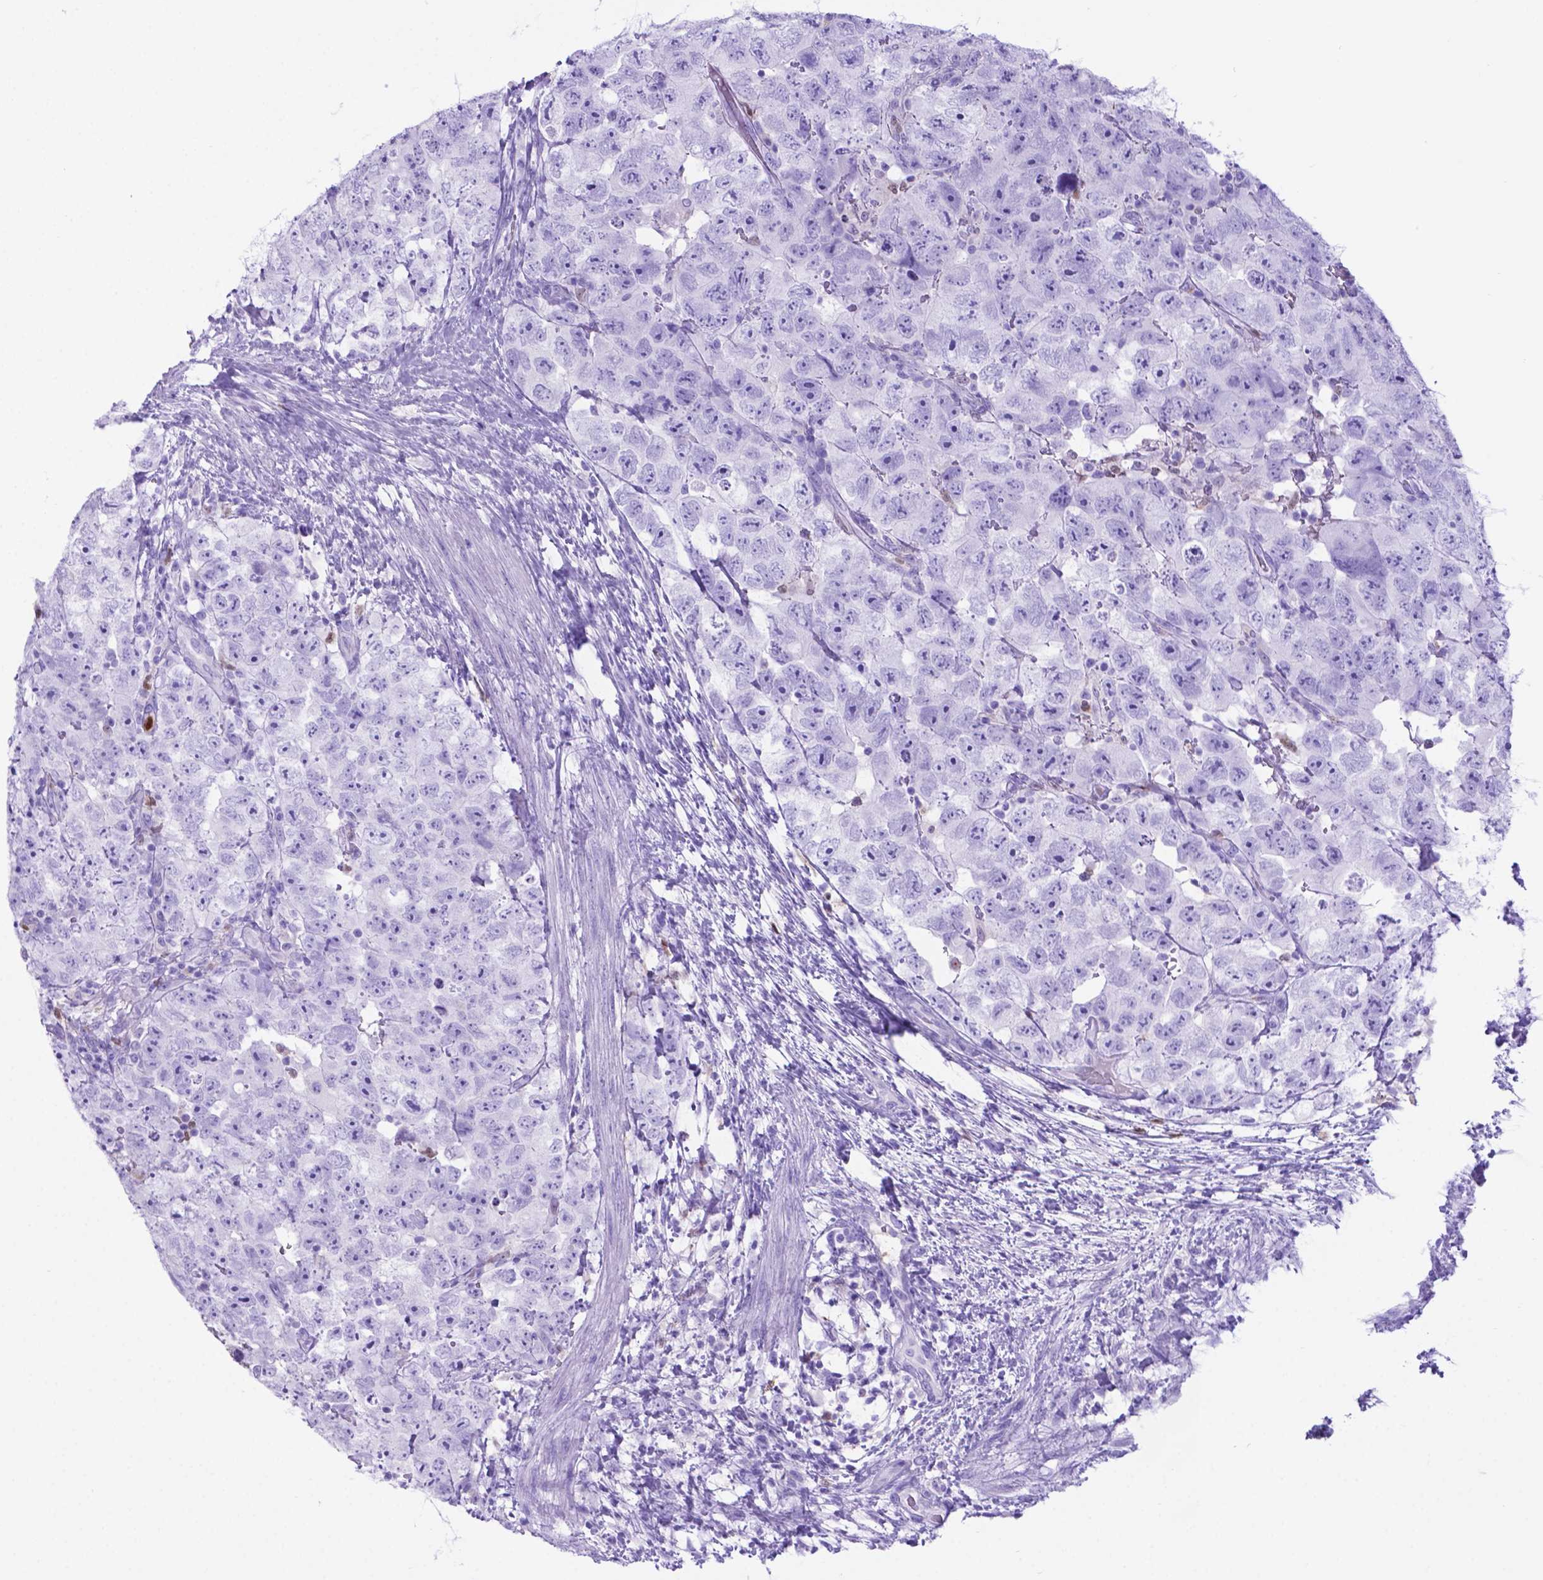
{"staining": {"intensity": "negative", "quantity": "none", "location": "none"}, "tissue": "testis cancer", "cell_type": "Tumor cells", "image_type": "cancer", "snomed": [{"axis": "morphology", "description": "Carcinoma, Embryonal, NOS"}, {"axis": "topography", "description": "Testis"}], "caption": "There is no significant expression in tumor cells of embryonal carcinoma (testis). (DAB immunohistochemistry visualized using brightfield microscopy, high magnification).", "gene": "LZTR1", "patient": {"sex": "male", "age": 24}}